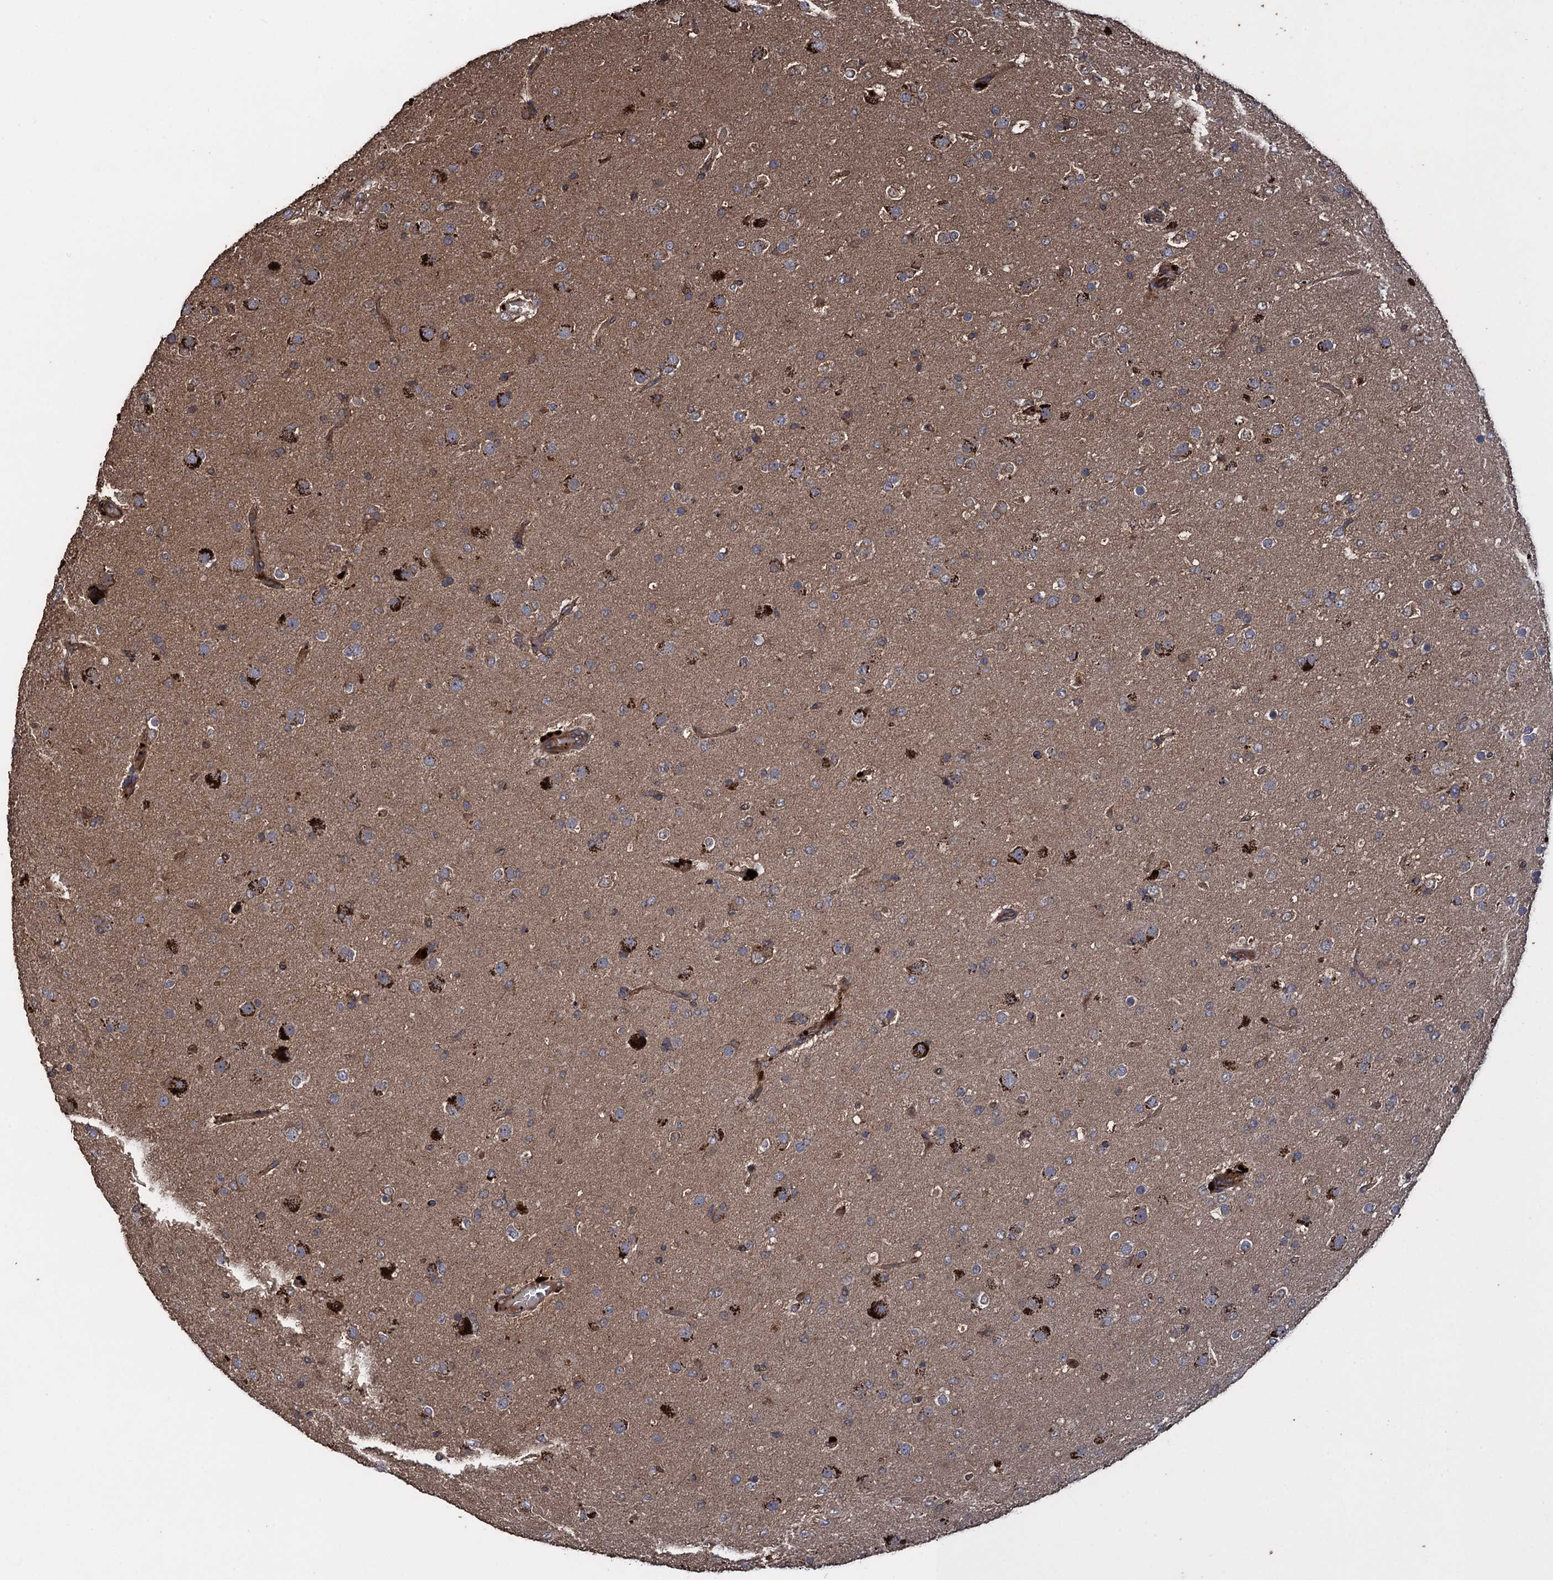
{"staining": {"intensity": "weak", "quantity": "<25%", "location": "cytoplasmic/membranous"}, "tissue": "glioma", "cell_type": "Tumor cells", "image_type": "cancer", "snomed": [{"axis": "morphology", "description": "Glioma, malignant, Low grade"}, {"axis": "topography", "description": "Brain"}], "caption": "There is no significant staining in tumor cells of glioma. The staining is performed using DAB (3,3'-diaminobenzidine) brown chromogen with nuclei counter-stained in using hematoxylin.", "gene": "TXNDC11", "patient": {"sex": "male", "age": 65}}